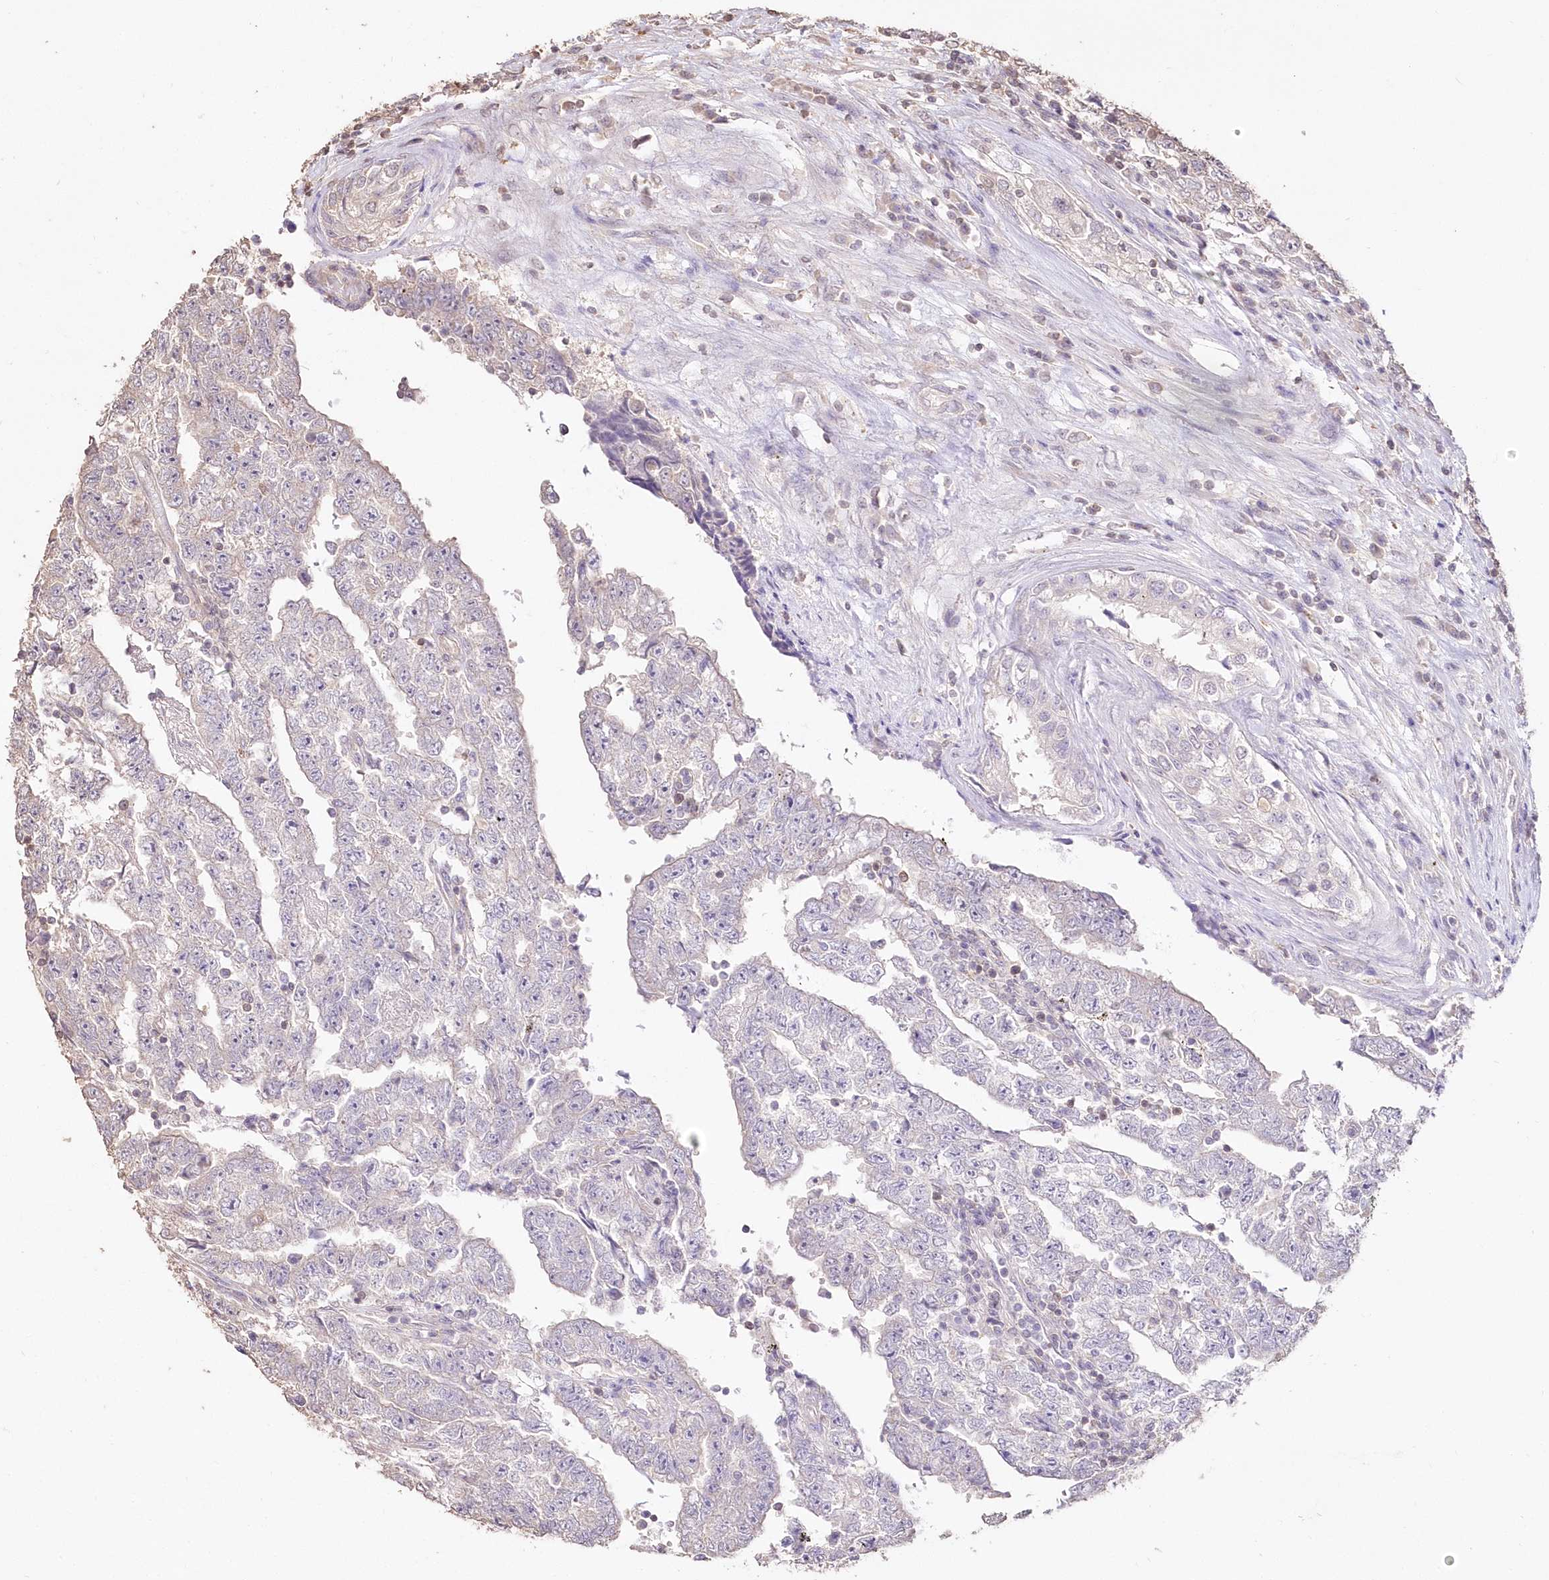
{"staining": {"intensity": "negative", "quantity": "none", "location": "none"}, "tissue": "testis cancer", "cell_type": "Tumor cells", "image_type": "cancer", "snomed": [{"axis": "morphology", "description": "Carcinoma, Embryonal, NOS"}, {"axis": "topography", "description": "Testis"}], "caption": "Immunohistochemical staining of testis cancer (embryonal carcinoma) shows no significant expression in tumor cells.", "gene": "STK17B", "patient": {"sex": "male", "age": 25}}